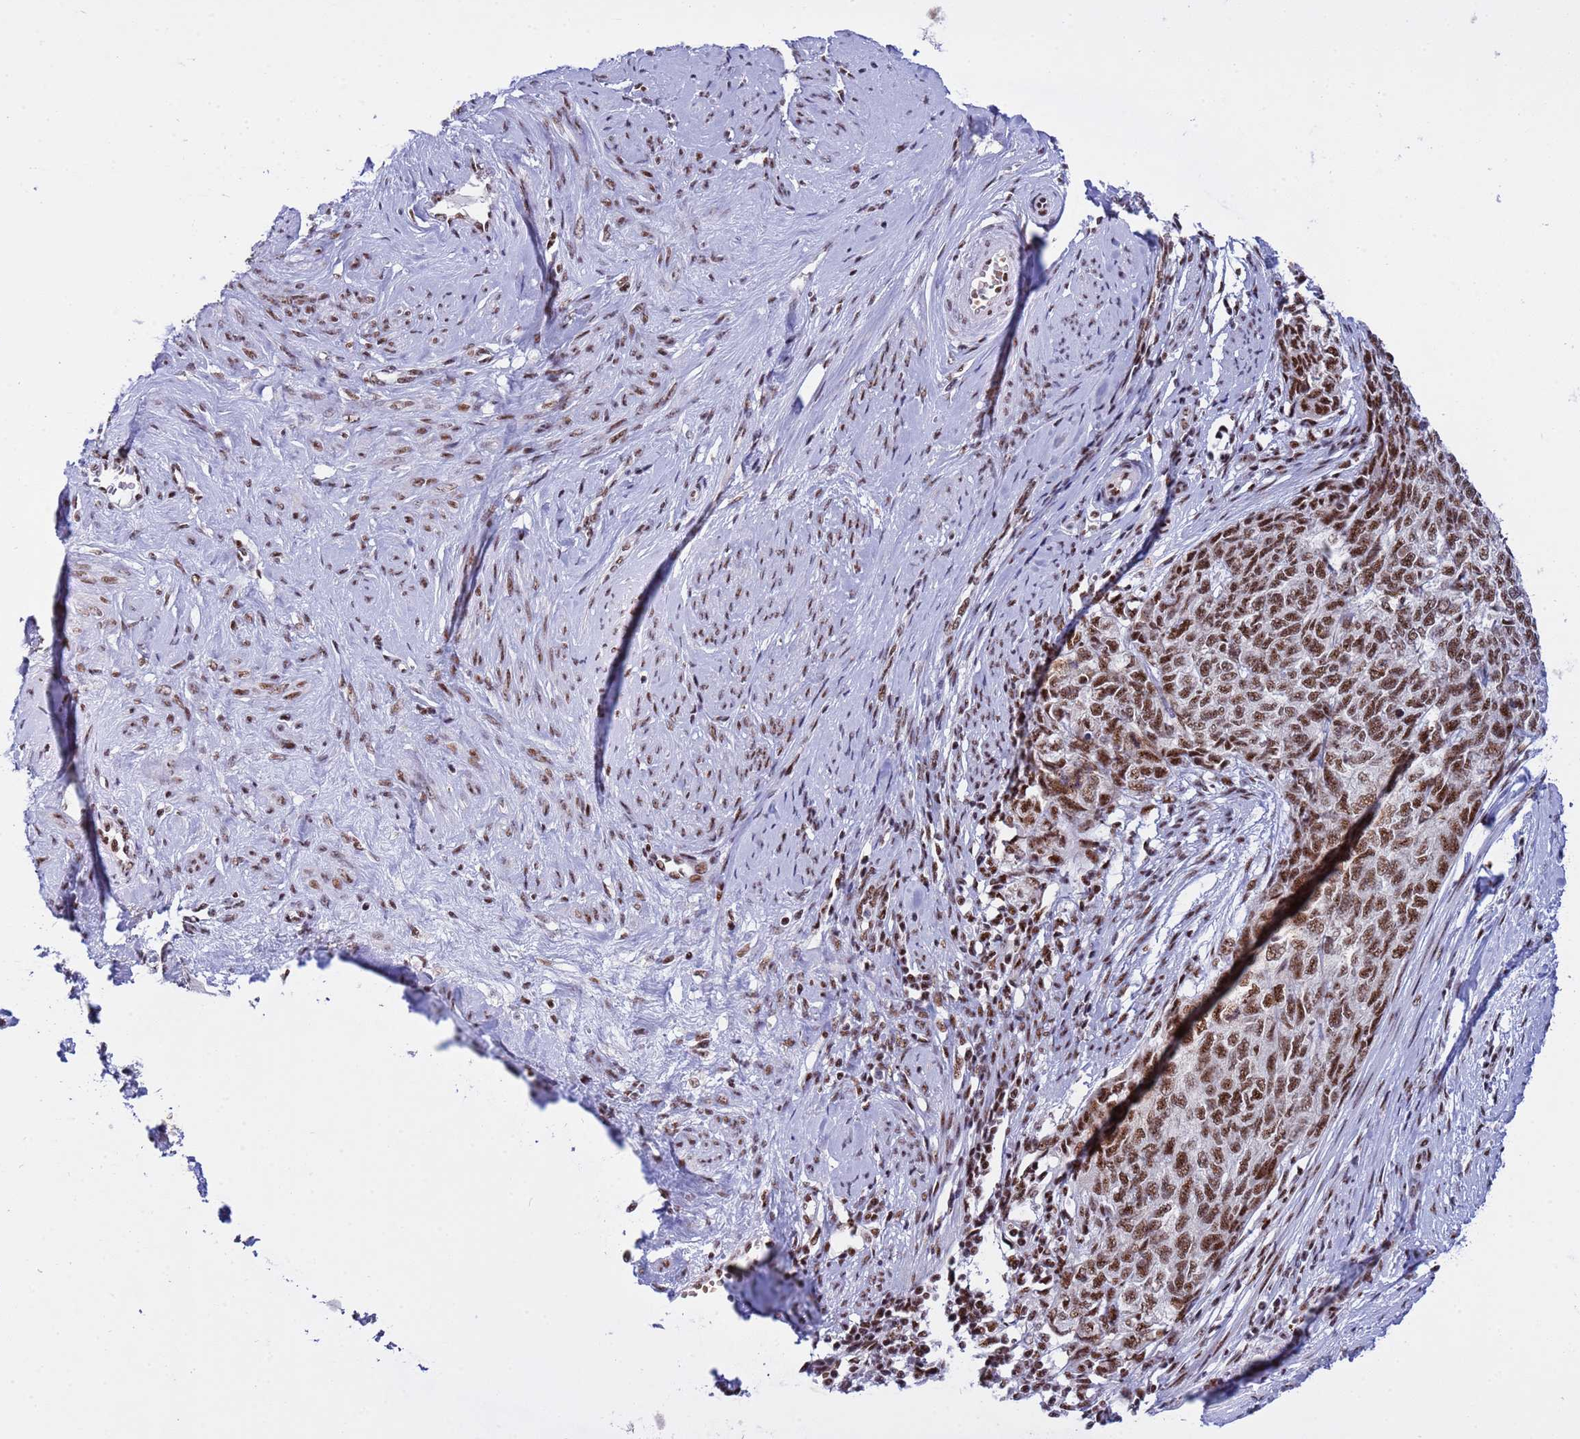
{"staining": {"intensity": "strong", "quantity": ">75%", "location": "nuclear"}, "tissue": "cervical cancer", "cell_type": "Tumor cells", "image_type": "cancer", "snomed": [{"axis": "morphology", "description": "Squamous cell carcinoma, NOS"}, {"axis": "topography", "description": "Cervix"}], "caption": "This is a histology image of immunohistochemistry (IHC) staining of cervical cancer, which shows strong staining in the nuclear of tumor cells.", "gene": "THOC2", "patient": {"sex": "female", "age": 63}}